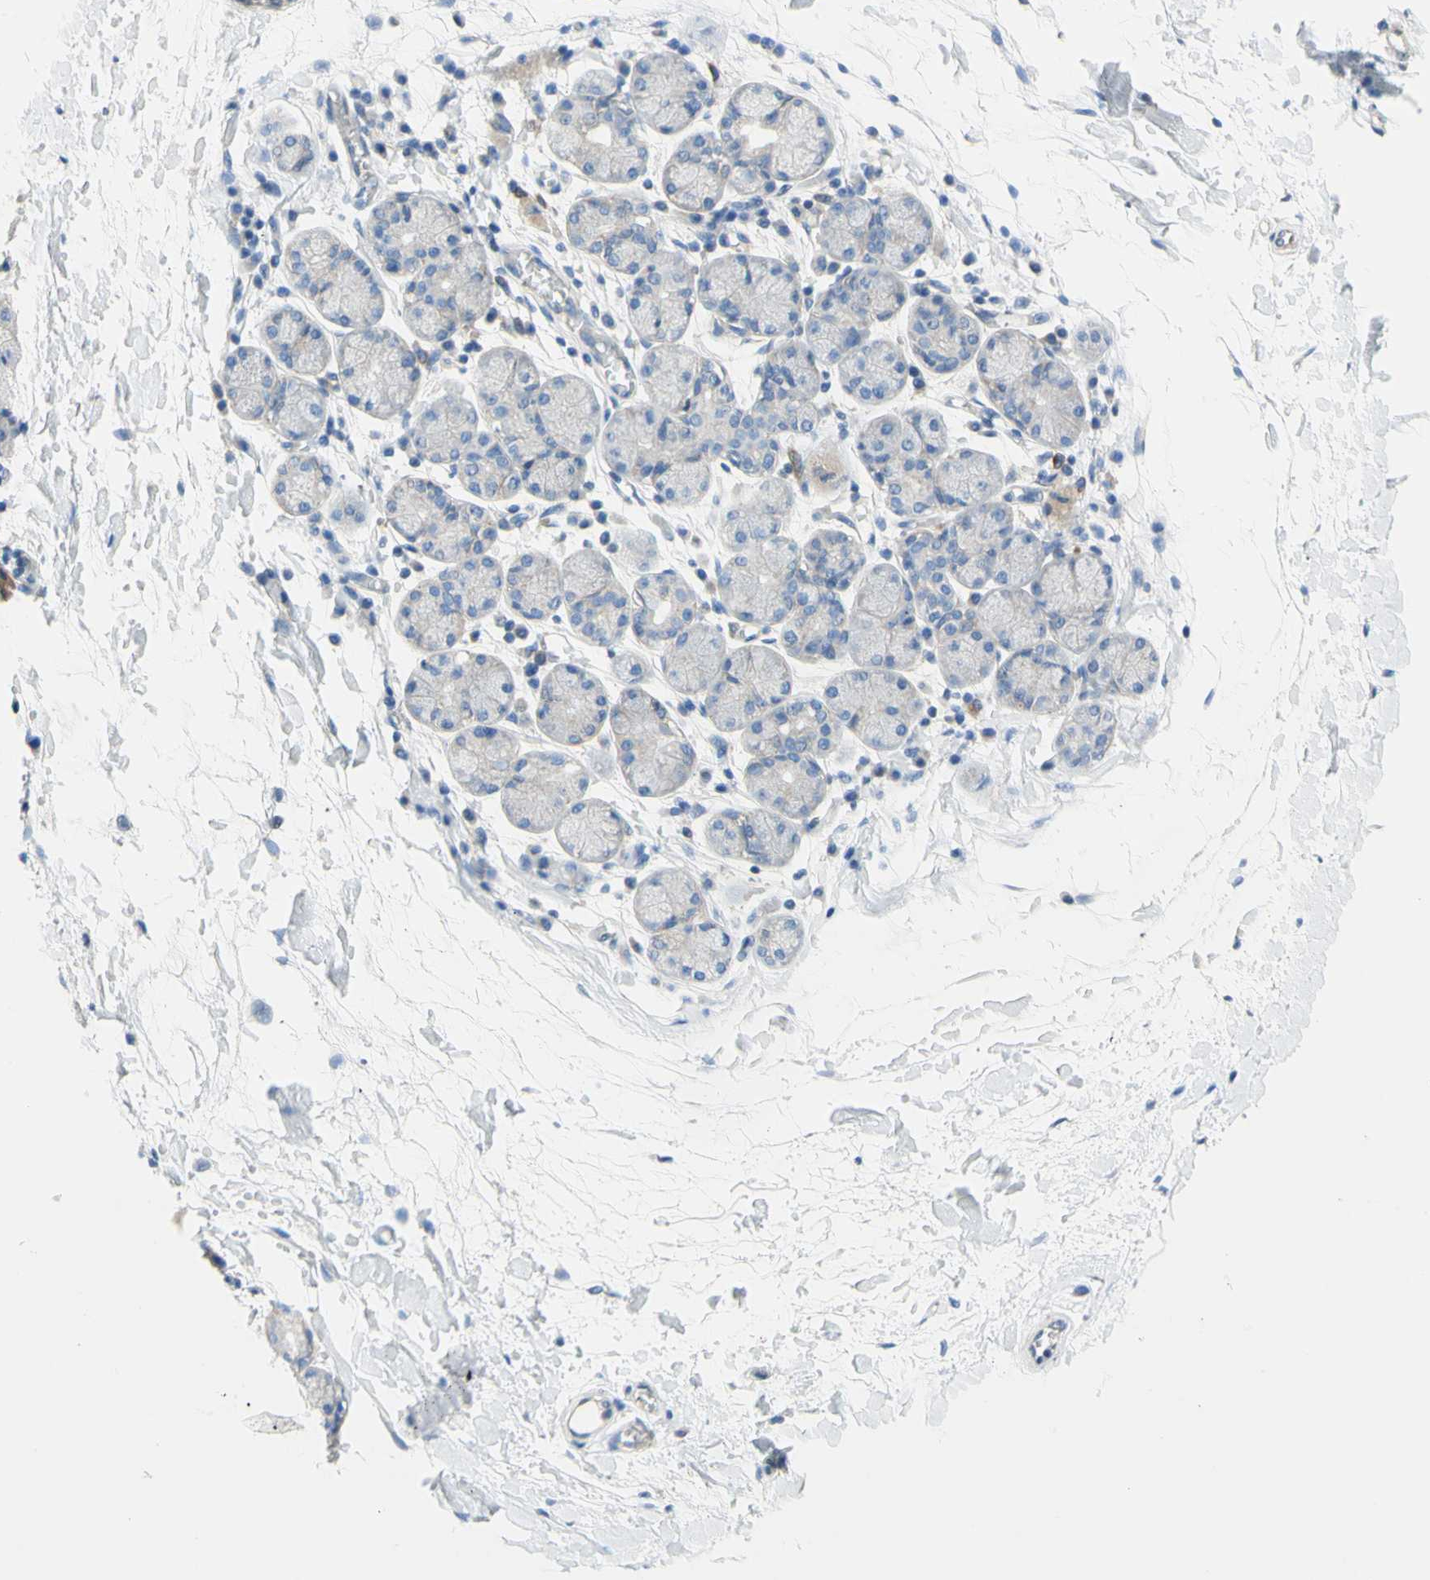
{"staining": {"intensity": "weak", "quantity": "<25%", "location": "cytoplasmic/membranous"}, "tissue": "salivary gland", "cell_type": "Glandular cells", "image_type": "normal", "snomed": [{"axis": "morphology", "description": "Normal tissue, NOS"}, {"axis": "topography", "description": "Salivary gland"}], "caption": "IHC histopathology image of unremarkable salivary gland: salivary gland stained with DAB (3,3'-diaminobenzidine) exhibits no significant protein staining in glandular cells.", "gene": "RETREG2", "patient": {"sex": "female", "age": 24}}